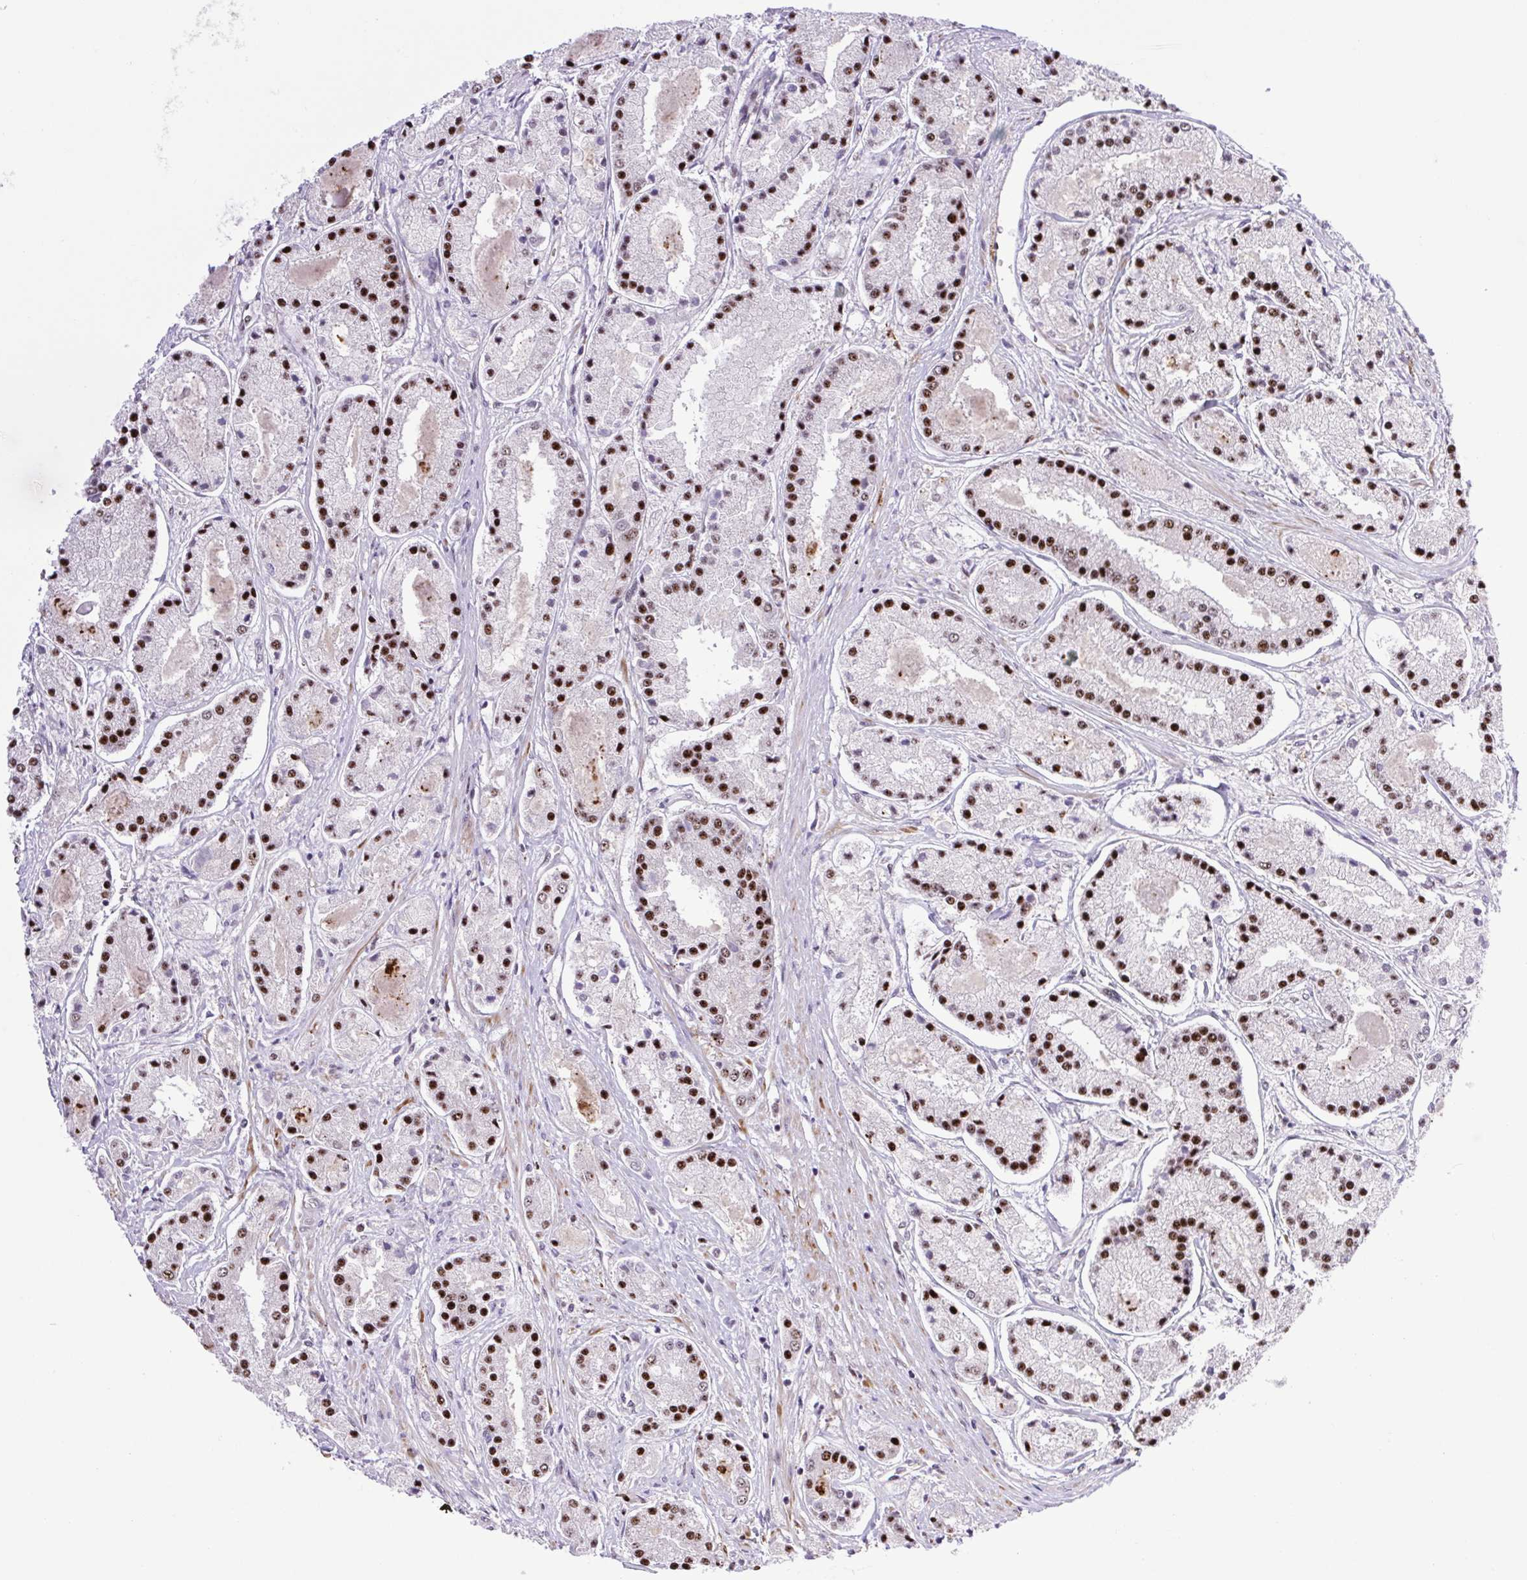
{"staining": {"intensity": "moderate", "quantity": "25%-75%", "location": "nuclear"}, "tissue": "prostate cancer", "cell_type": "Tumor cells", "image_type": "cancer", "snomed": [{"axis": "morphology", "description": "Adenocarcinoma, High grade"}, {"axis": "topography", "description": "Prostate"}], "caption": "Moderate nuclear expression for a protein is present in approximately 25%-75% of tumor cells of prostate cancer (high-grade adenocarcinoma) using immunohistochemistry.", "gene": "ERG", "patient": {"sex": "male", "age": 67}}